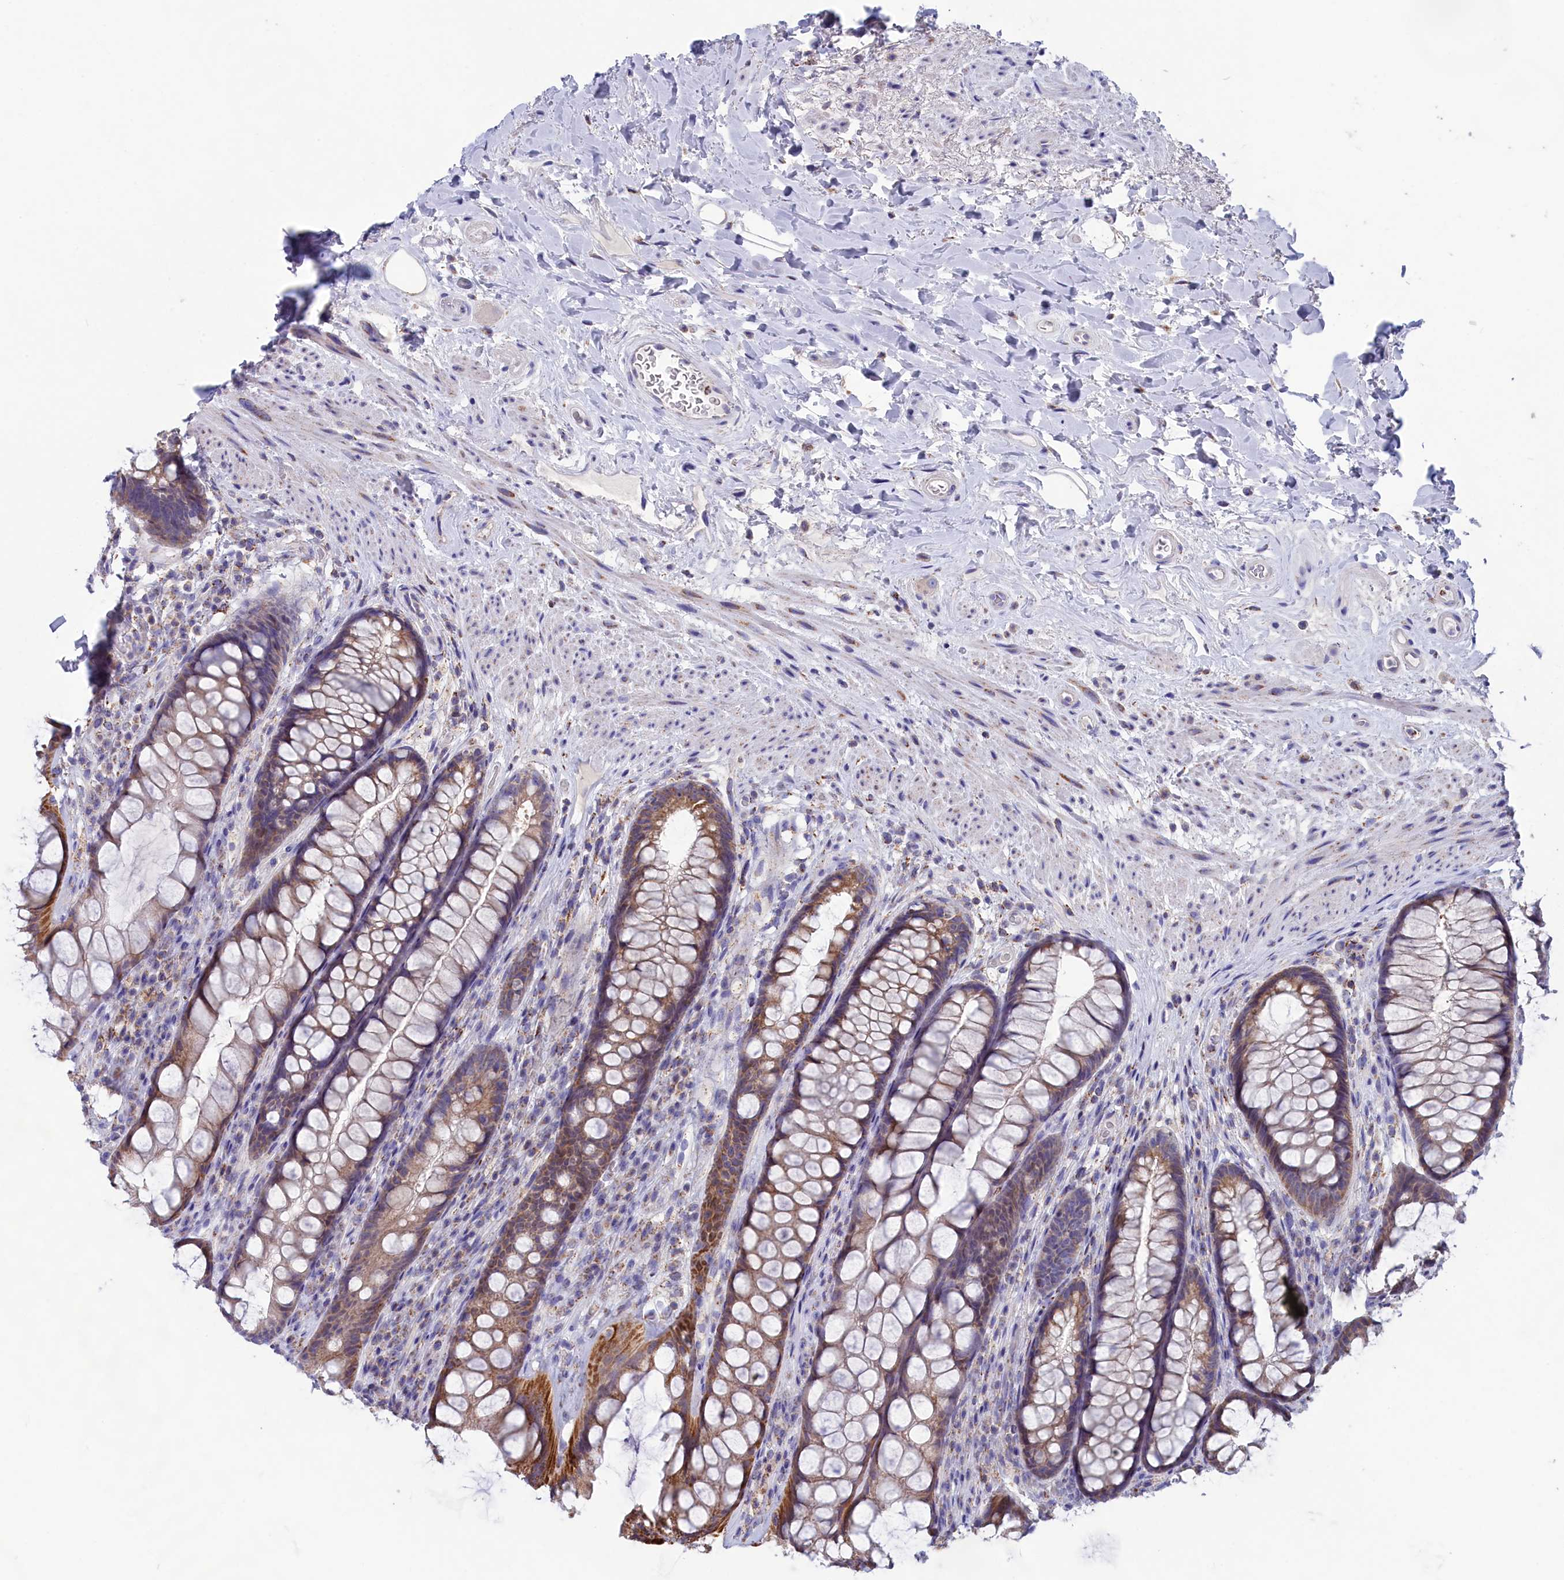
{"staining": {"intensity": "moderate", "quantity": ">75%", "location": "cytoplasmic/membranous"}, "tissue": "rectum", "cell_type": "Glandular cells", "image_type": "normal", "snomed": [{"axis": "morphology", "description": "Normal tissue, NOS"}, {"axis": "topography", "description": "Rectum"}], "caption": "Glandular cells reveal medium levels of moderate cytoplasmic/membranous positivity in approximately >75% of cells in unremarkable rectum.", "gene": "PRDM12", "patient": {"sex": "male", "age": 74}}